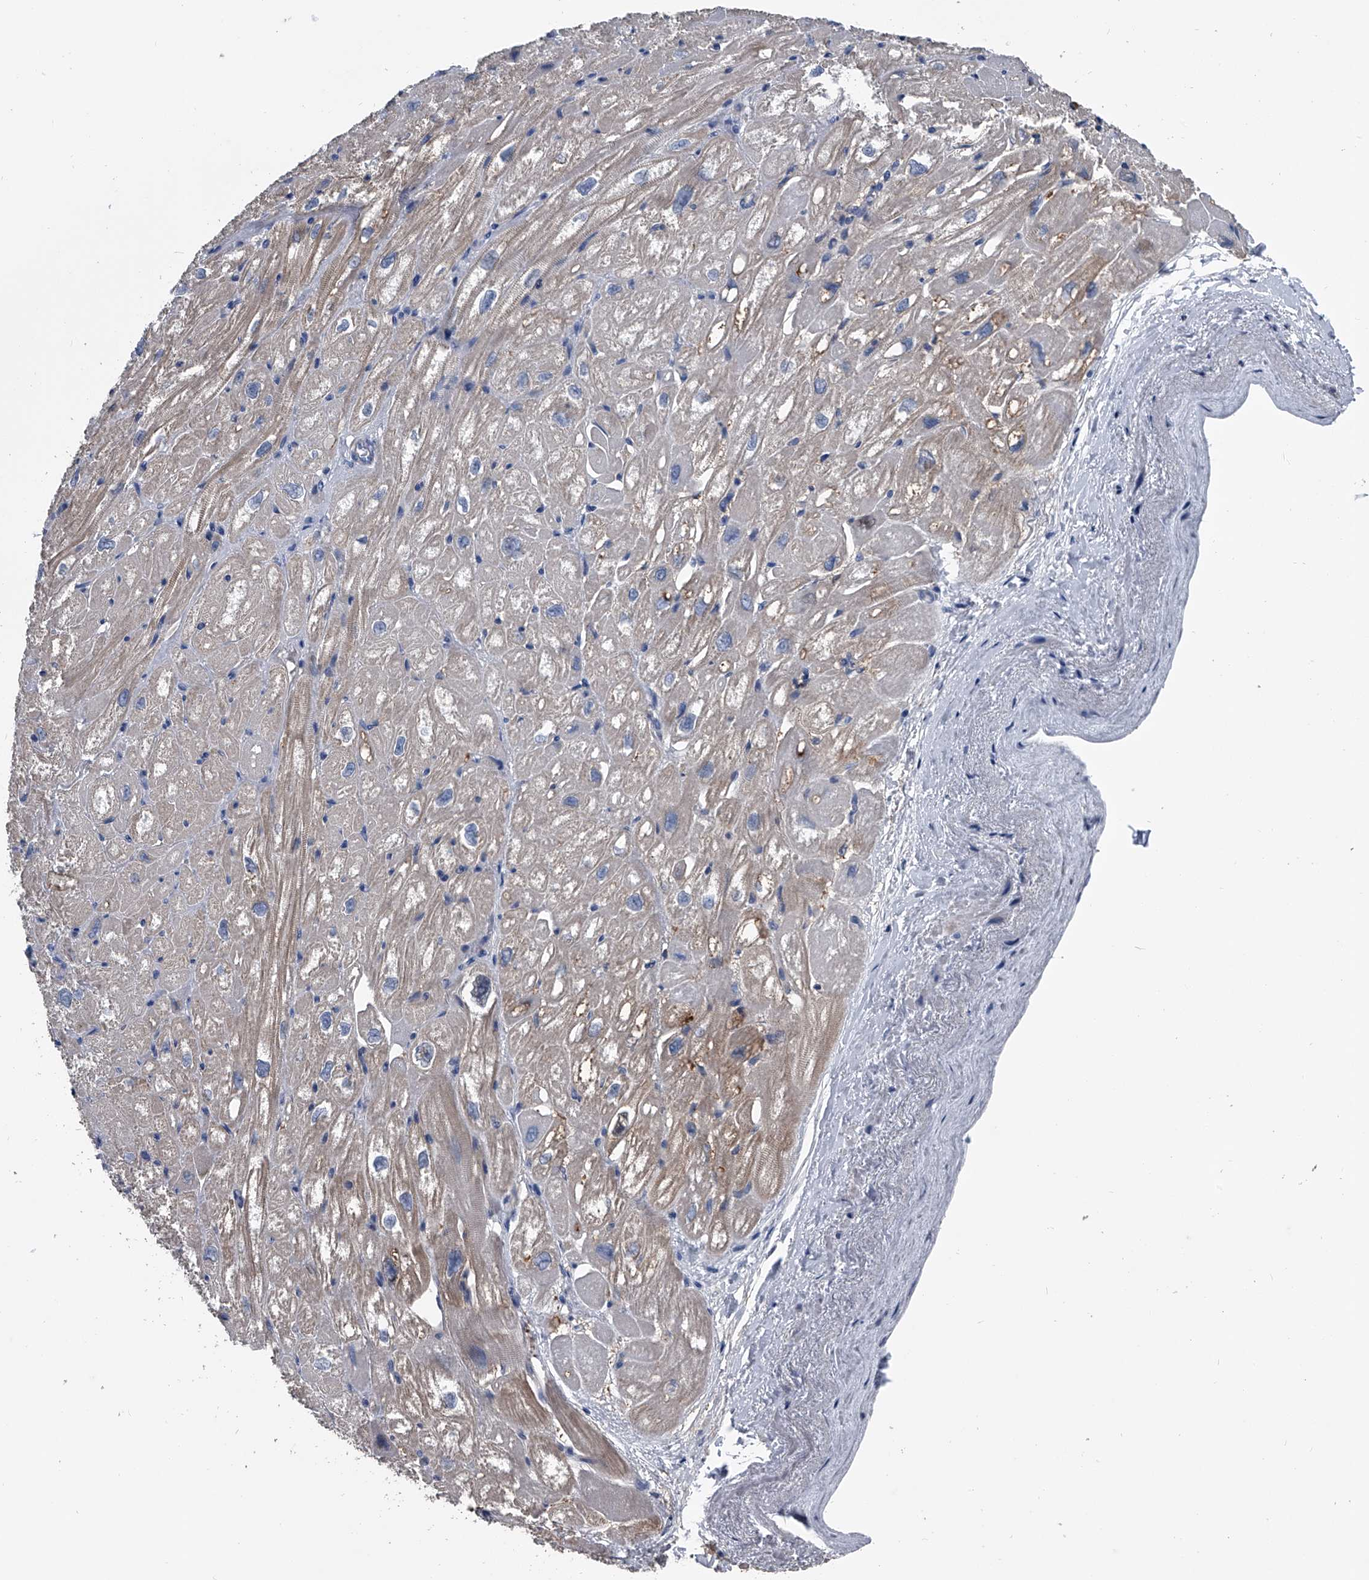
{"staining": {"intensity": "negative", "quantity": "none", "location": "none"}, "tissue": "heart muscle", "cell_type": "Cardiomyocytes", "image_type": "normal", "snomed": [{"axis": "morphology", "description": "Normal tissue, NOS"}, {"axis": "topography", "description": "Heart"}], "caption": "A photomicrograph of heart muscle stained for a protein reveals no brown staining in cardiomyocytes. (Immunohistochemistry (ihc), brightfield microscopy, high magnification).", "gene": "KIF13A", "patient": {"sex": "male", "age": 50}}